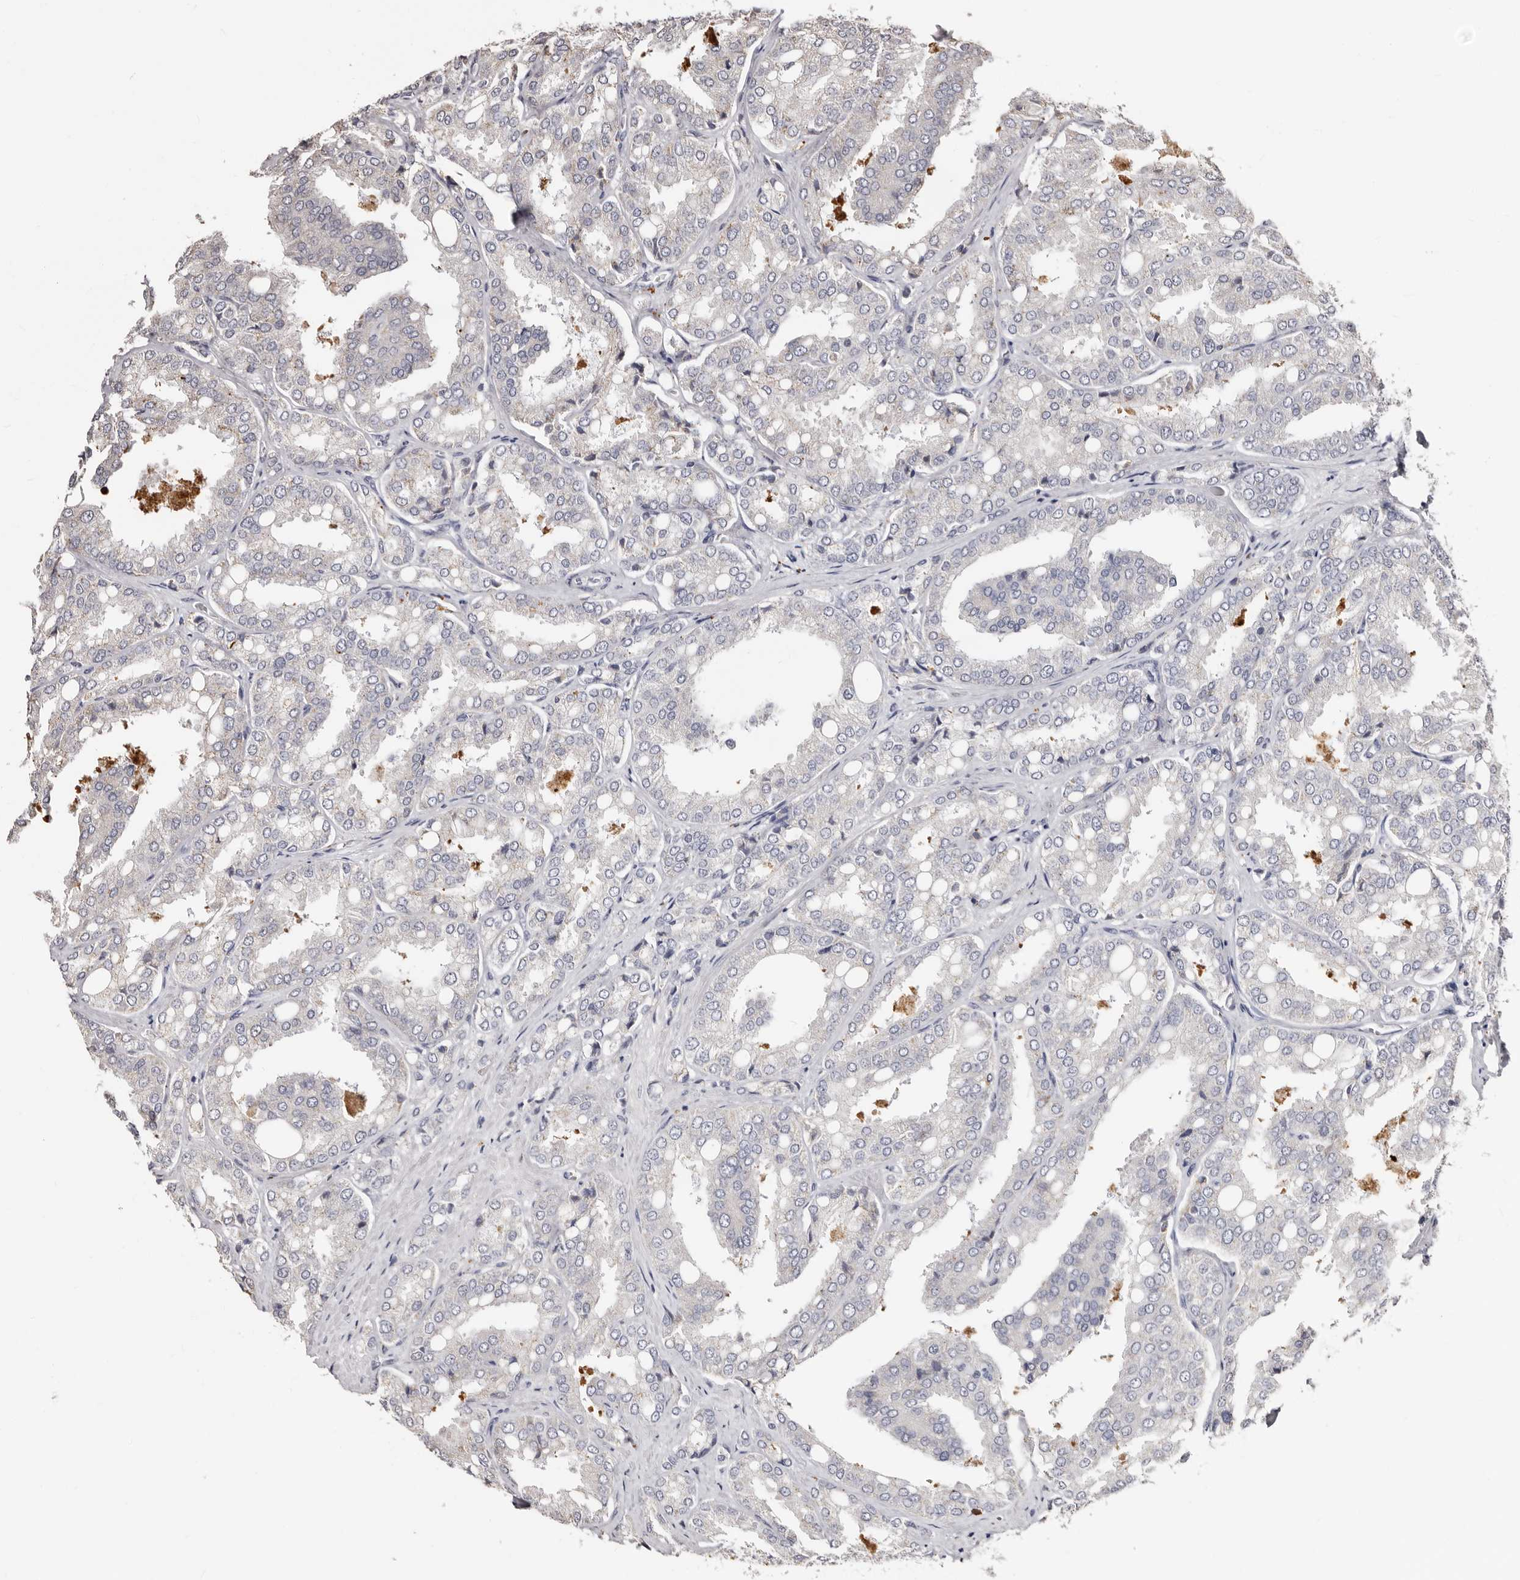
{"staining": {"intensity": "negative", "quantity": "none", "location": "none"}, "tissue": "prostate cancer", "cell_type": "Tumor cells", "image_type": "cancer", "snomed": [{"axis": "morphology", "description": "Adenocarcinoma, High grade"}, {"axis": "topography", "description": "Prostate"}], "caption": "Immunohistochemical staining of adenocarcinoma (high-grade) (prostate) reveals no significant expression in tumor cells. (DAB immunohistochemistry (IHC) visualized using brightfield microscopy, high magnification).", "gene": "PTAFR", "patient": {"sex": "male", "age": 50}}